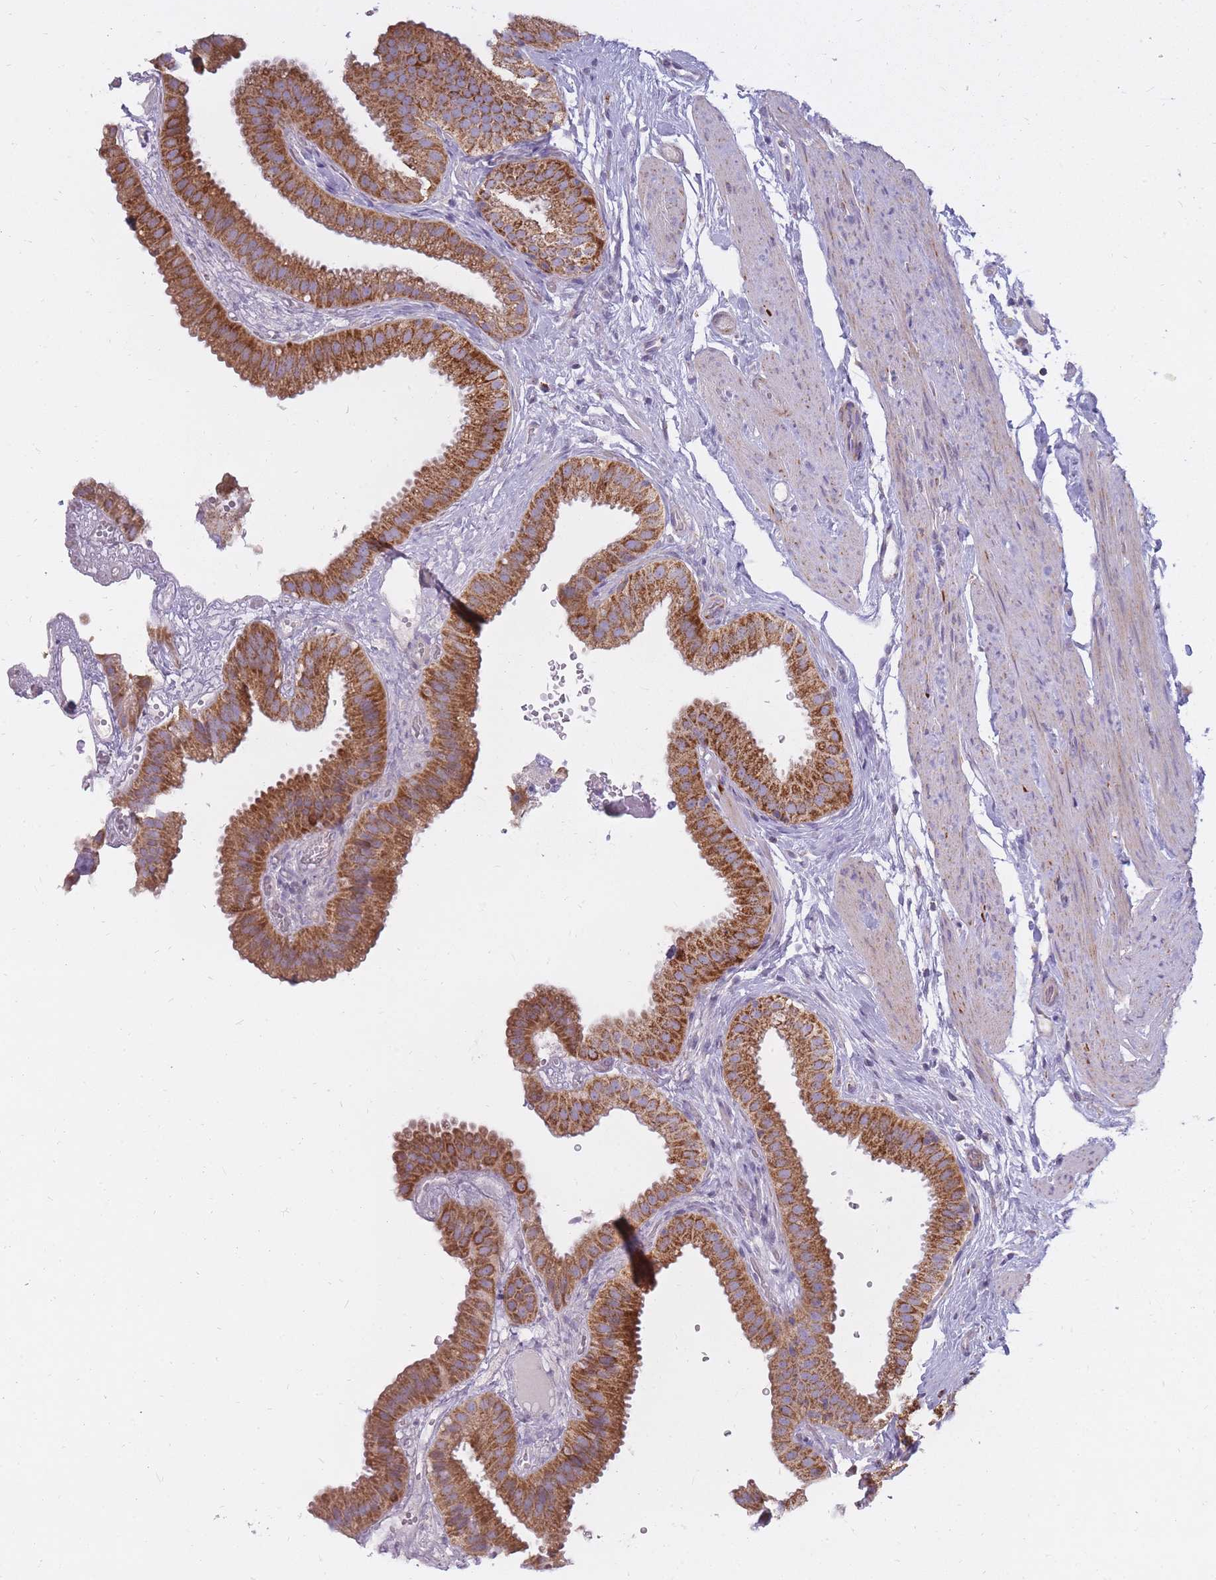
{"staining": {"intensity": "strong", "quantity": ">75%", "location": "cytoplasmic/membranous"}, "tissue": "gallbladder", "cell_type": "Glandular cells", "image_type": "normal", "snomed": [{"axis": "morphology", "description": "Normal tissue, NOS"}, {"axis": "topography", "description": "Gallbladder"}], "caption": "Immunohistochemical staining of benign human gallbladder shows strong cytoplasmic/membranous protein expression in approximately >75% of glandular cells. Nuclei are stained in blue.", "gene": "ALKBH4", "patient": {"sex": "female", "age": 61}}